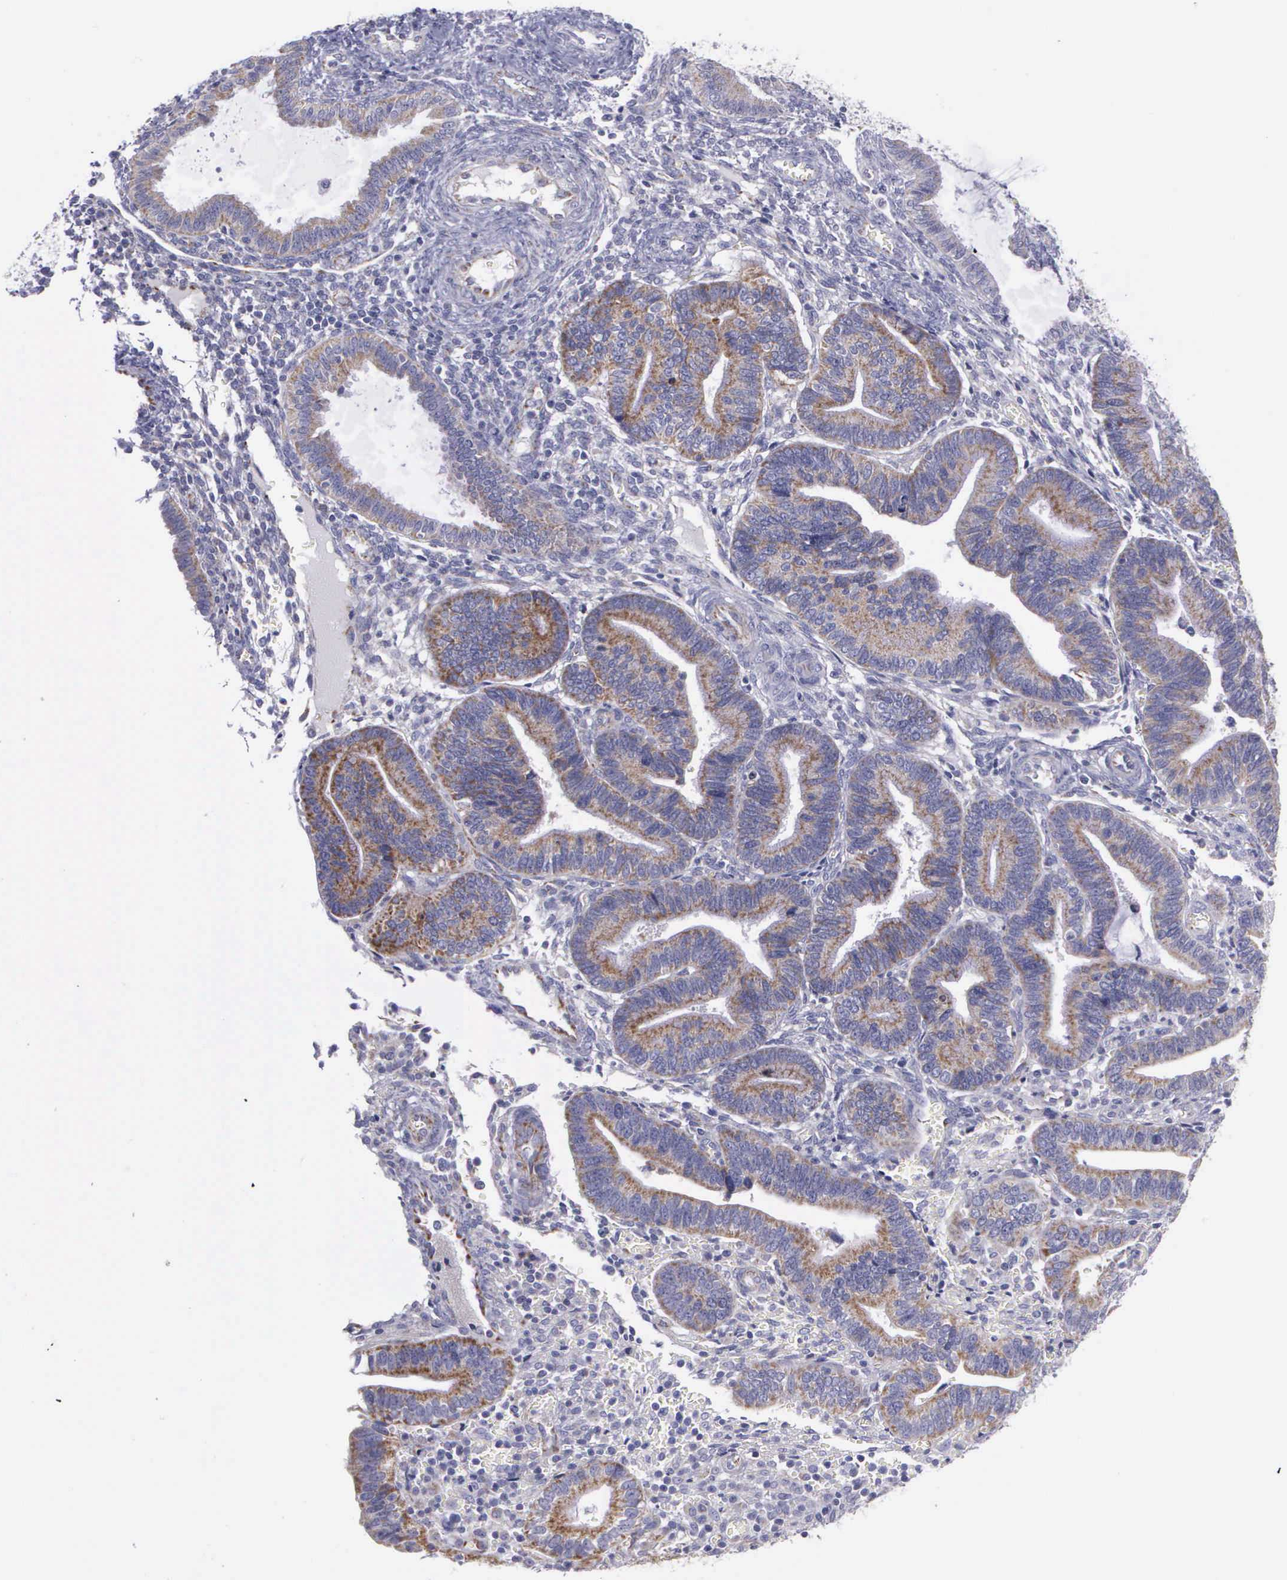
{"staining": {"intensity": "negative", "quantity": "none", "location": "none"}, "tissue": "endometrium", "cell_type": "Cells in endometrial stroma", "image_type": "normal", "snomed": [{"axis": "morphology", "description": "Normal tissue, NOS"}, {"axis": "topography", "description": "Endometrium"}], "caption": "The image demonstrates no staining of cells in endometrial stroma in unremarkable endometrium.", "gene": "SYNJ2BP", "patient": {"sex": "female", "age": 36}}